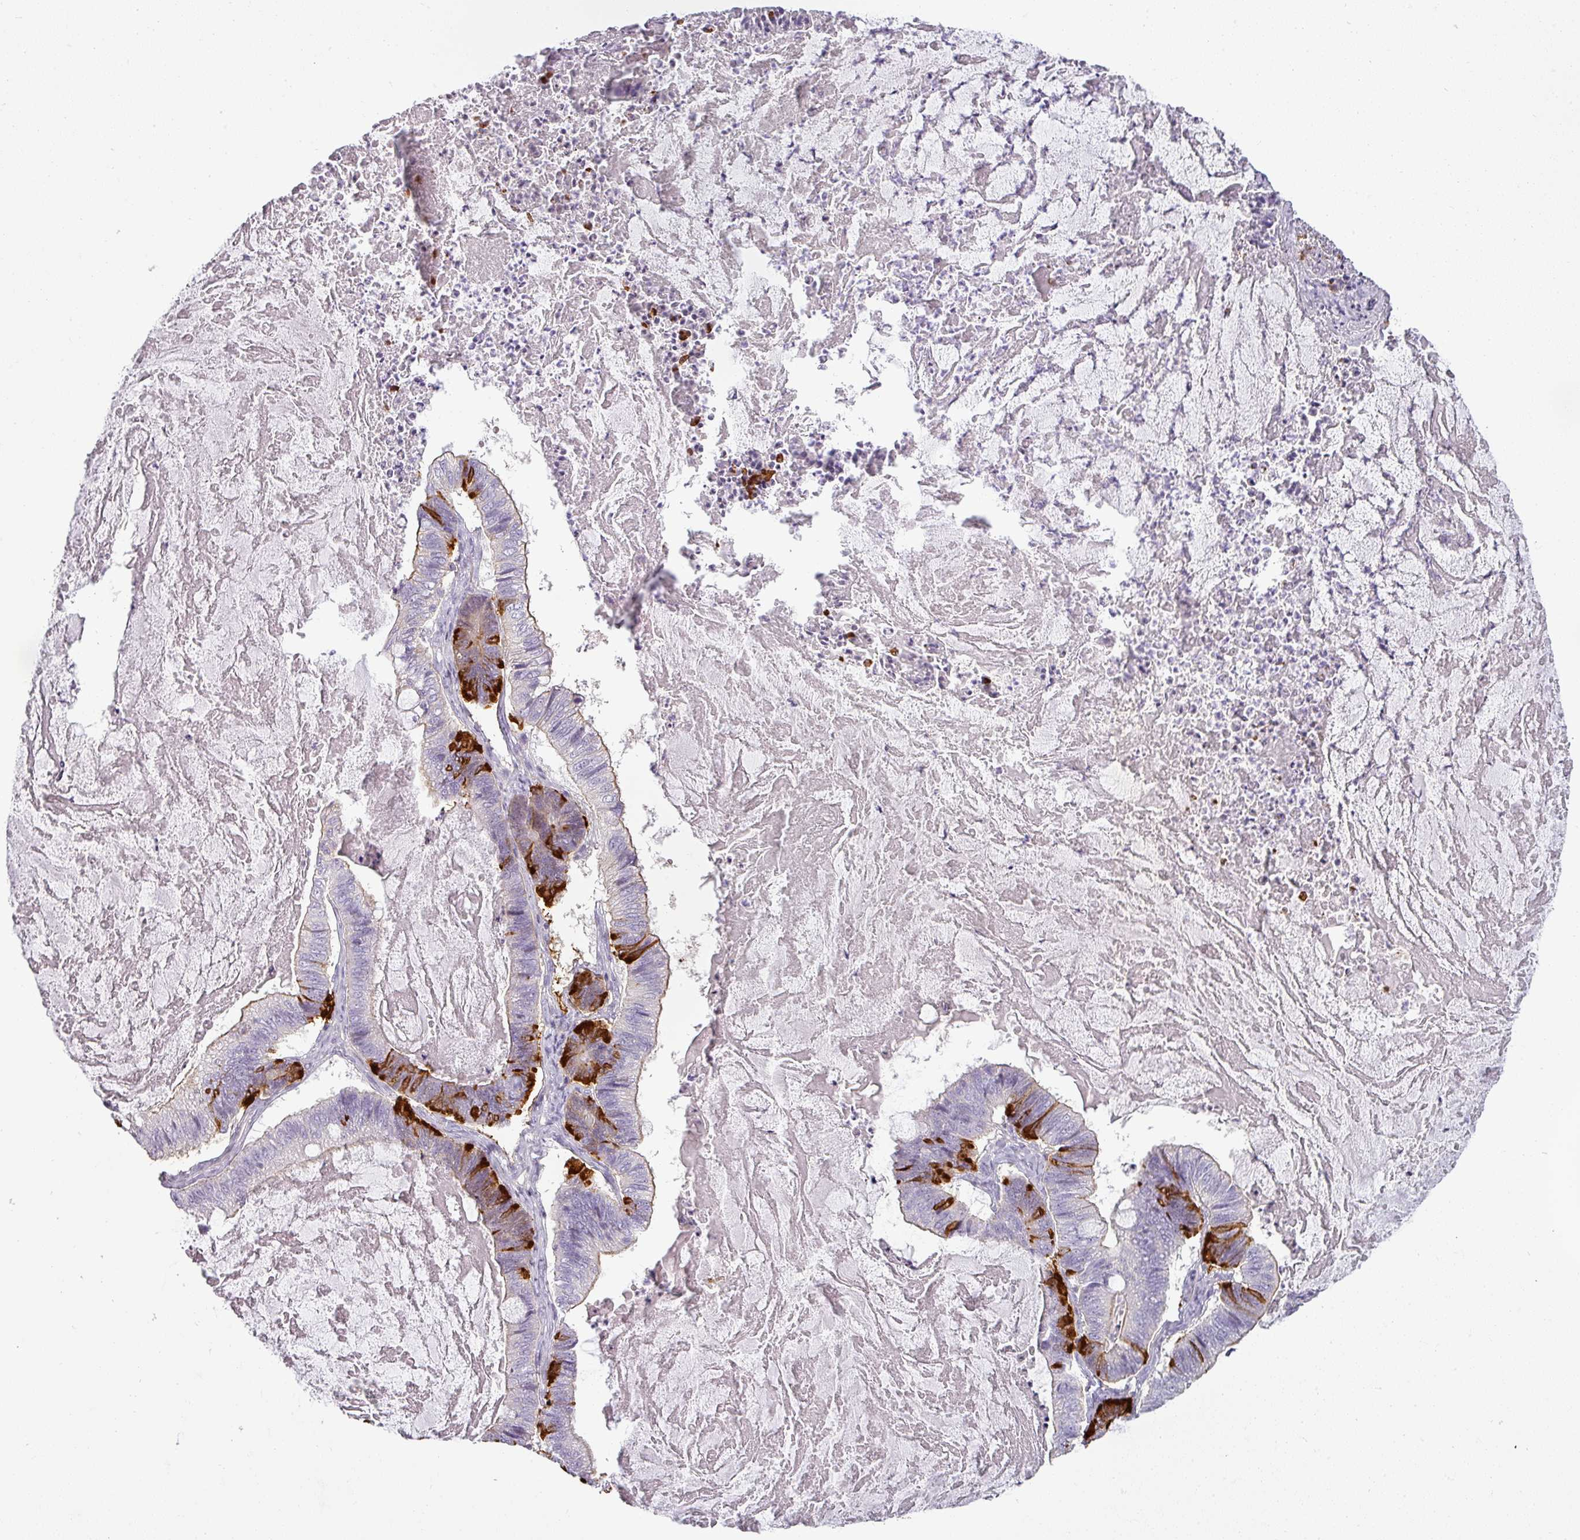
{"staining": {"intensity": "strong", "quantity": "<25%", "location": "cytoplasmic/membranous"}, "tissue": "ovarian cancer", "cell_type": "Tumor cells", "image_type": "cancer", "snomed": [{"axis": "morphology", "description": "Cystadenocarcinoma, mucinous, NOS"}, {"axis": "topography", "description": "Ovary"}], "caption": "Protein staining of ovarian mucinous cystadenocarcinoma tissue shows strong cytoplasmic/membranous expression in about <25% of tumor cells. (DAB = brown stain, brightfield microscopy at high magnification).", "gene": "ASB1", "patient": {"sex": "female", "age": 61}}